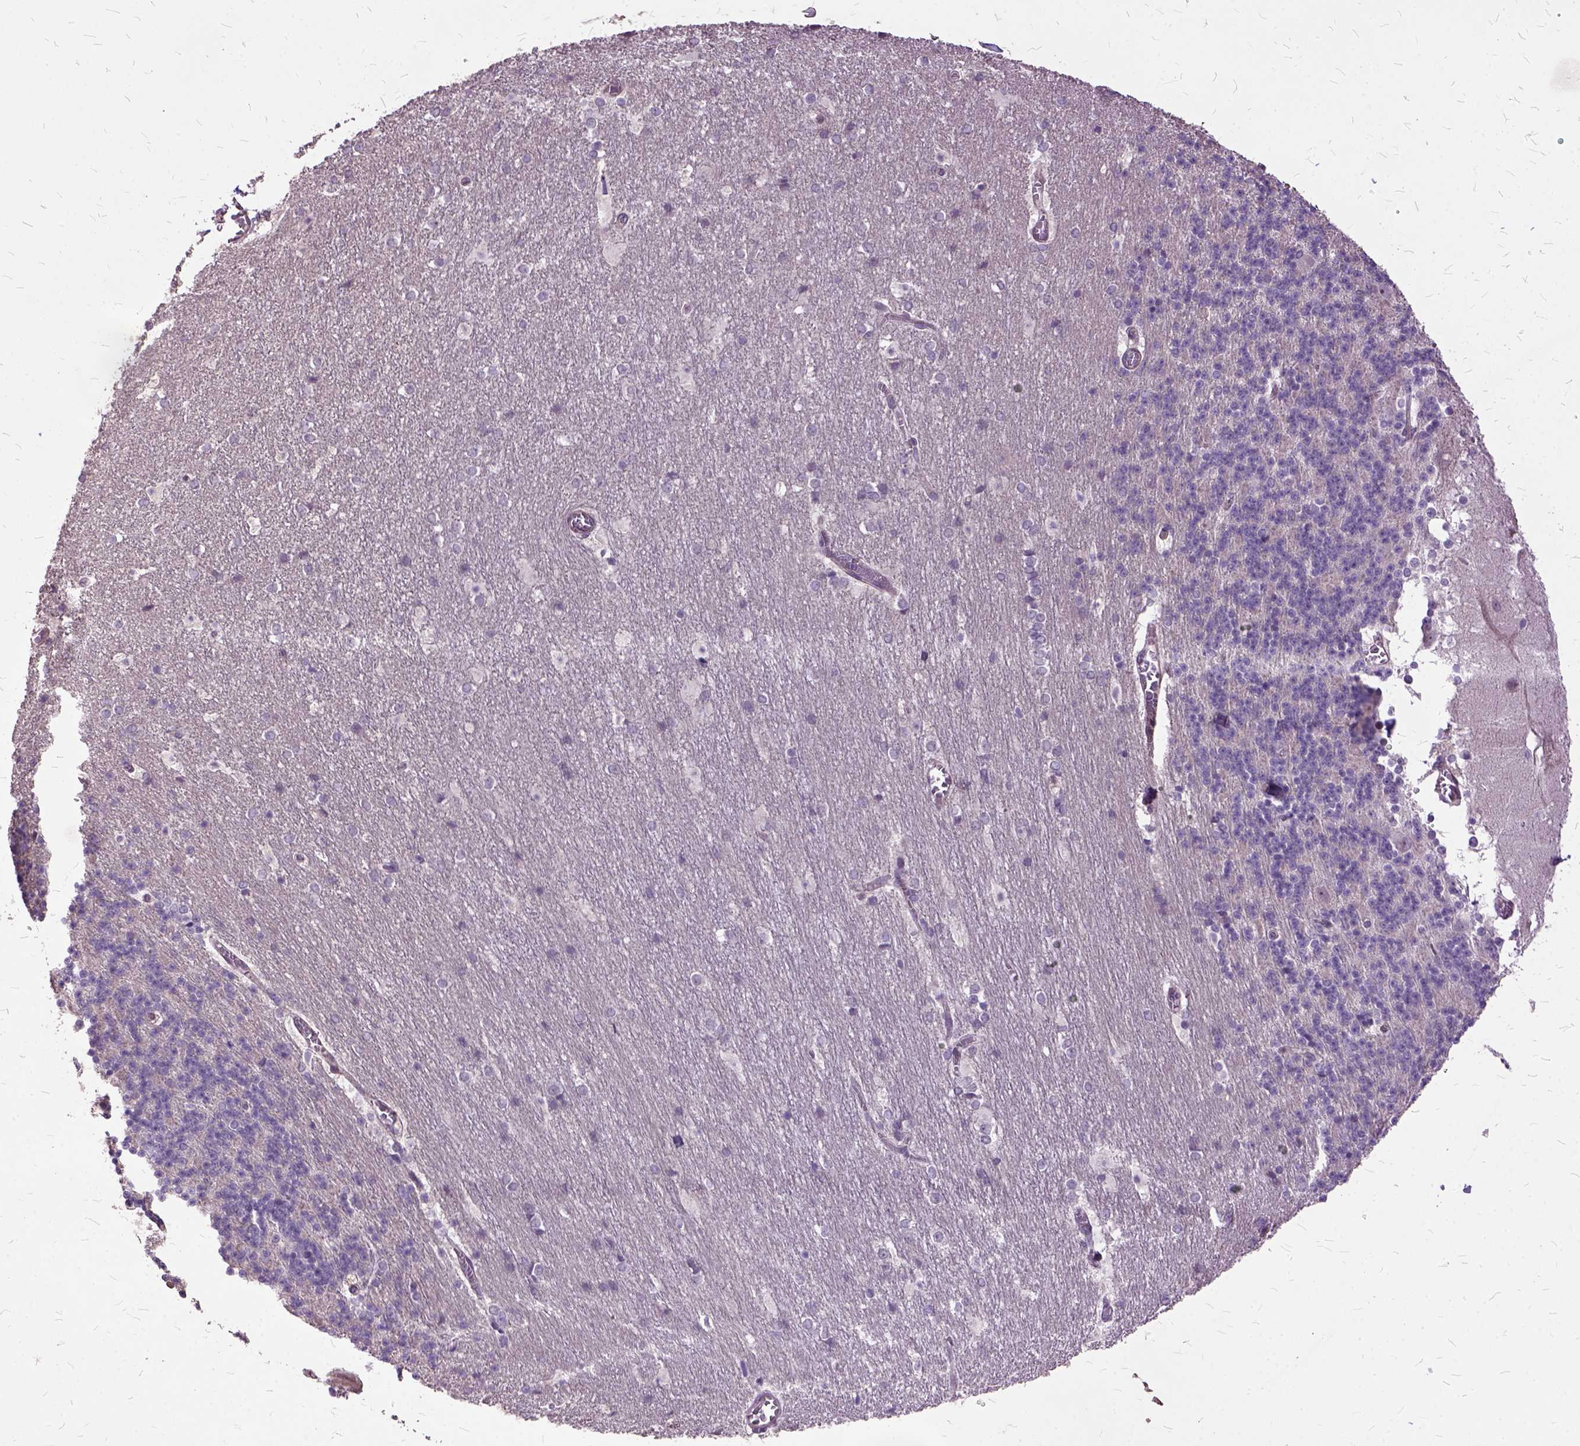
{"staining": {"intensity": "negative", "quantity": "none", "location": "none"}, "tissue": "cerebellum", "cell_type": "Cells in granular layer", "image_type": "normal", "snomed": [{"axis": "morphology", "description": "Normal tissue, NOS"}, {"axis": "topography", "description": "Cerebellum"}], "caption": "Immunohistochemistry (IHC) histopathology image of unremarkable cerebellum: human cerebellum stained with DAB shows no significant protein positivity in cells in granular layer. (Stains: DAB IHC with hematoxylin counter stain, Microscopy: brightfield microscopy at high magnification).", "gene": "AREG", "patient": {"sex": "female", "age": 19}}